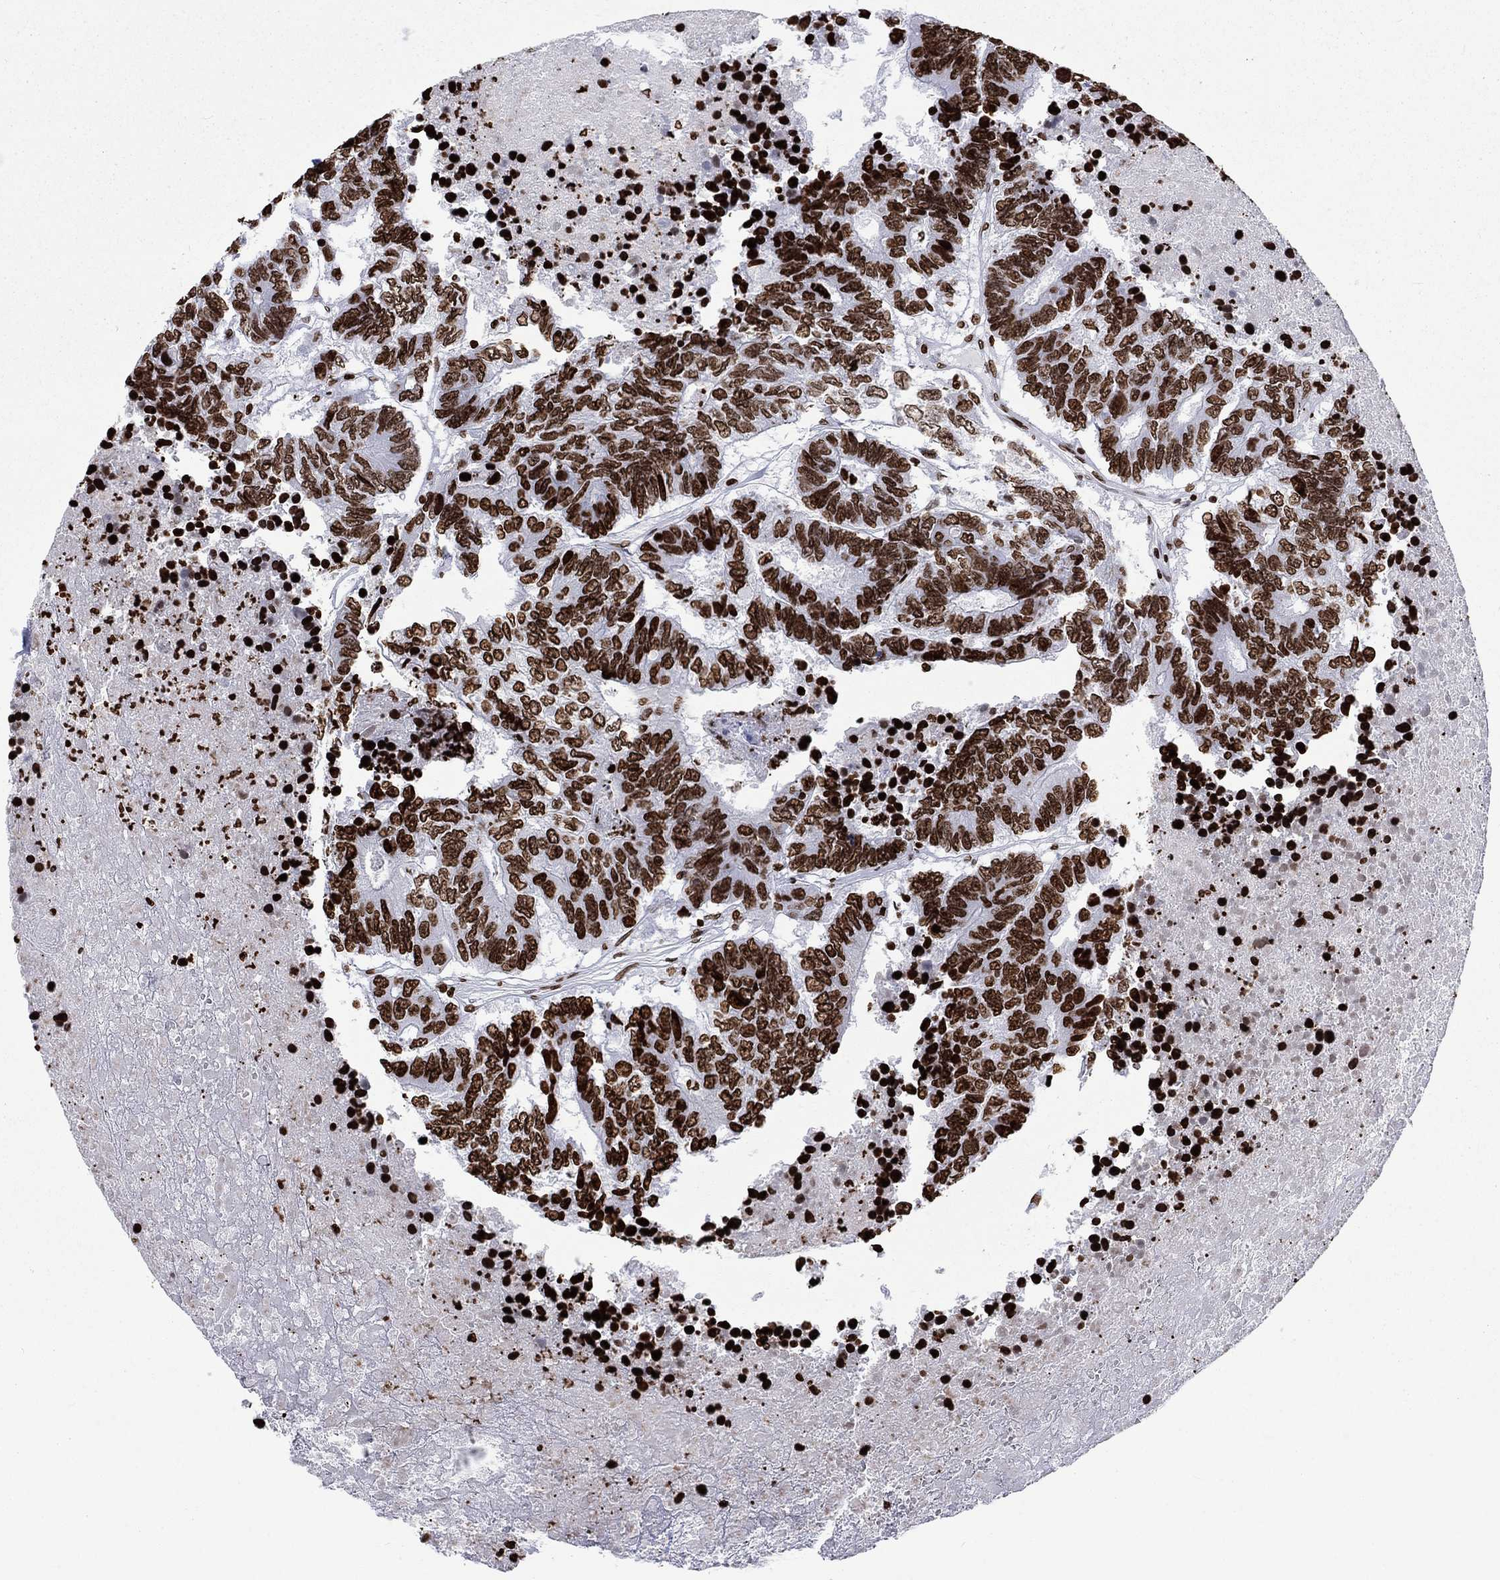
{"staining": {"intensity": "strong", "quantity": ">75%", "location": "nuclear"}, "tissue": "colorectal cancer", "cell_type": "Tumor cells", "image_type": "cancer", "snomed": [{"axis": "morphology", "description": "Adenocarcinoma, NOS"}, {"axis": "topography", "description": "Colon"}], "caption": "Protein analysis of adenocarcinoma (colorectal) tissue reveals strong nuclear staining in about >75% of tumor cells.", "gene": "H1-5", "patient": {"sex": "female", "age": 48}}